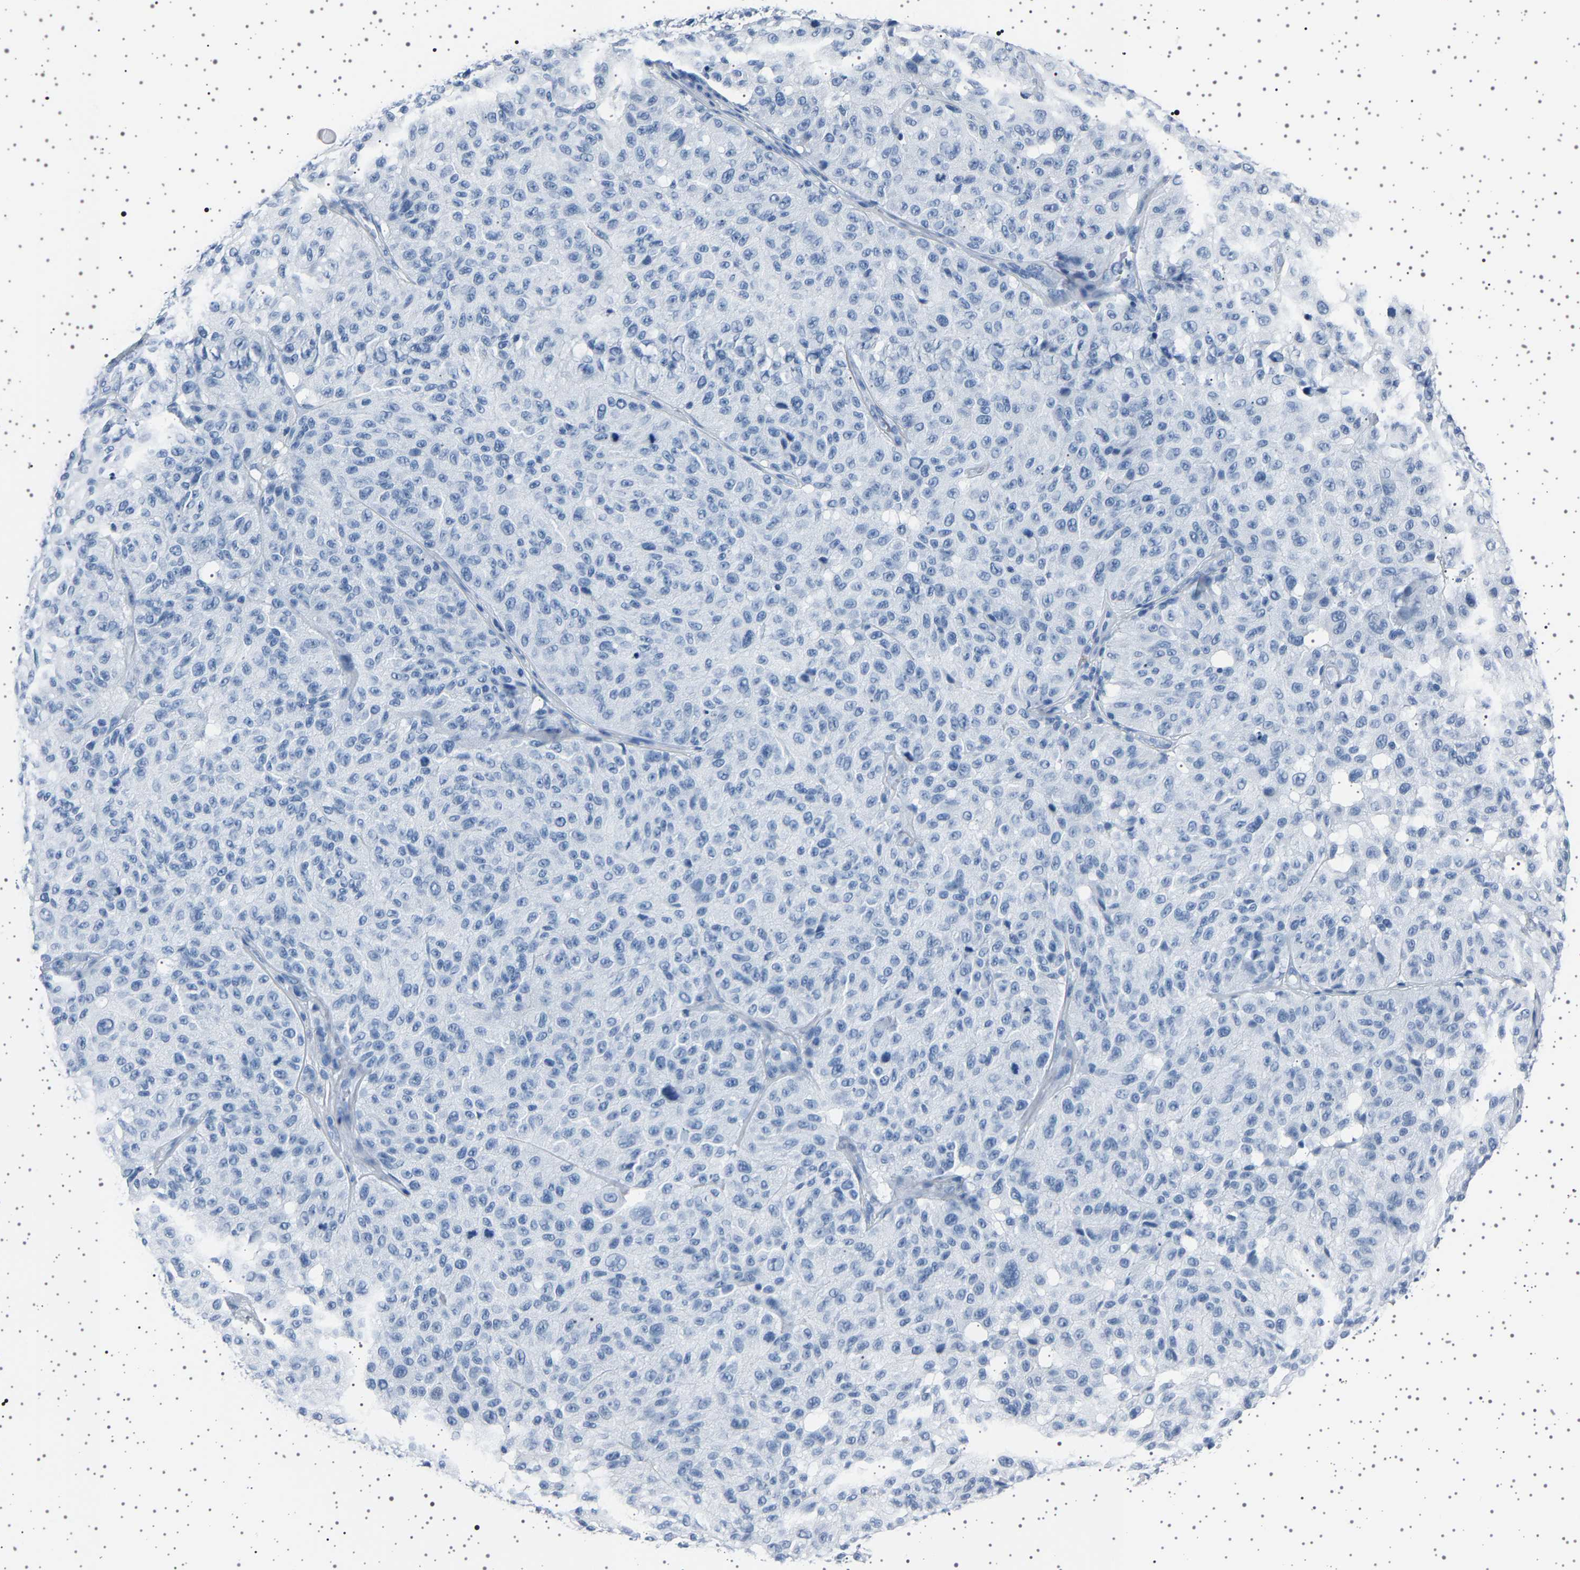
{"staining": {"intensity": "negative", "quantity": "none", "location": "none"}, "tissue": "melanoma", "cell_type": "Tumor cells", "image_type": "cancer", "snomed": [{"axis": "morphology", "description": "Malignant melanoma, NOS"}, {"axis": "topography", "description": "Skin"}], "caption": "Melanoma was stained to show a protein in brown. There is no significant staining in tumor cells.", "gene": "TFF3", "patient": {"sex": "female", "age": 46}}